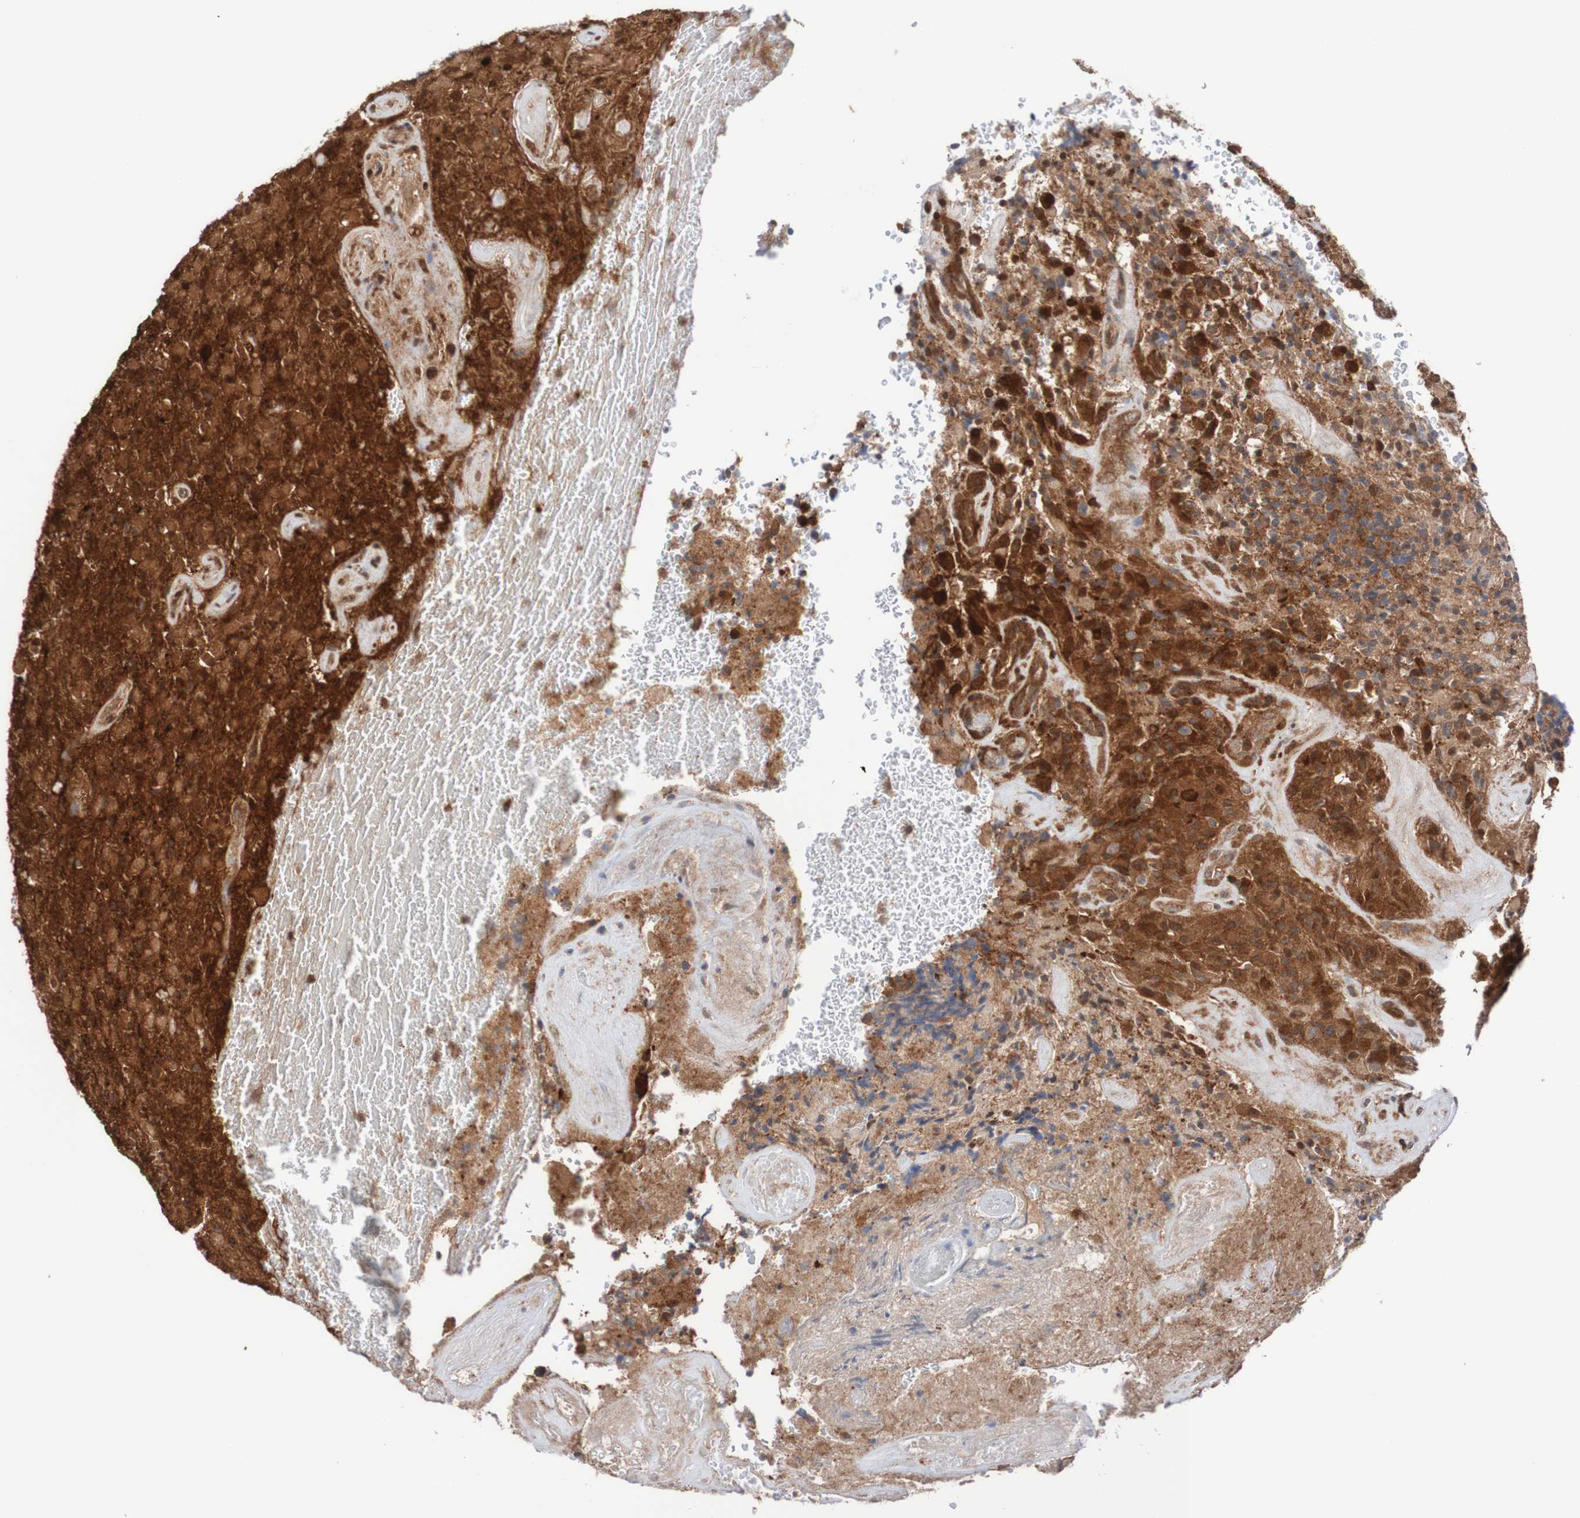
{"staining": {"intensity": "strong", "quantity": ">75%", "location": "cytoplasmic/membranous"}, "tissue": "glioma", "cell_type": "Tumor cells", "image_type": "cancer", "snomed": [{"axis": "morphology", "description": "Glioma, malignant, High grade"}, {"axis": "topography", "description": "Brain"}], "caption": "This micrograph exhibits malignant glioma (high-grade) stained with immunohistochemistry (IHC) to label a protein in brown. The cytoplasmic/membranous of tumor cells show strong positivity for the protein. Nuclei are counter-stained blue.", "gene": "RIGI", "patient": {"sex": "male", "age": 71}}